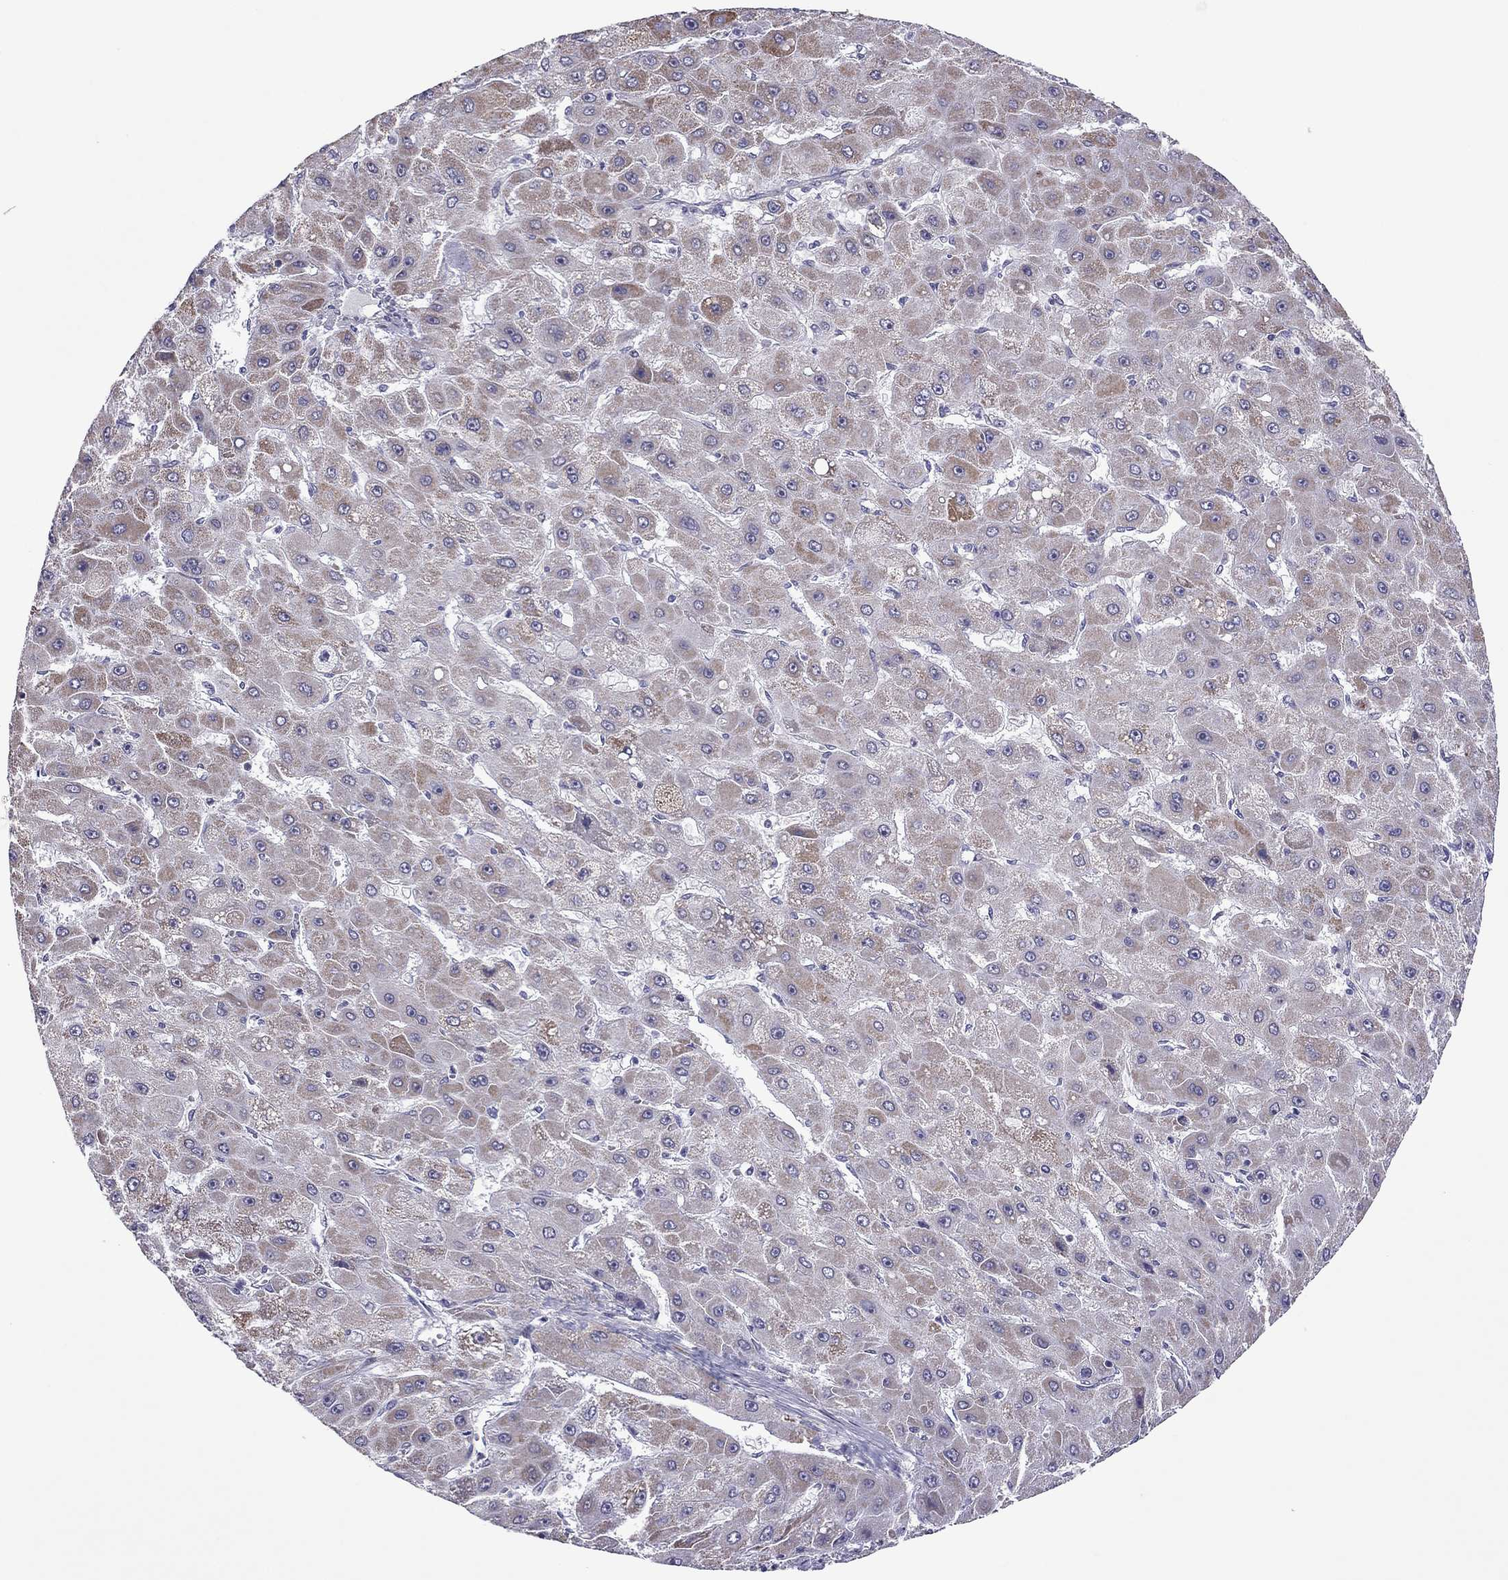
{"staining": {"intensity": "moderate", "quantity": "25%-75%", "location": "cytoplasmic/membranous"}, "tissue": "liver cancer", "cell_type": "Tumor cells", "image_type": "cancer", "snomed": [{"axis": "morphology", "description": "Carcinoma, Hepatocellular, NOS"}, {"axis": "topography", "description": "Liver"}], "caption": "DAB immunohistochemical staining of human hepatocellular carcinoma (liver) exhibits moderate cytoplasmic/membranous protein staining in about 25%-75% of tumor cells.", "gene": "SLC16A8", "patient": {"sex": "female", "age": 25}}